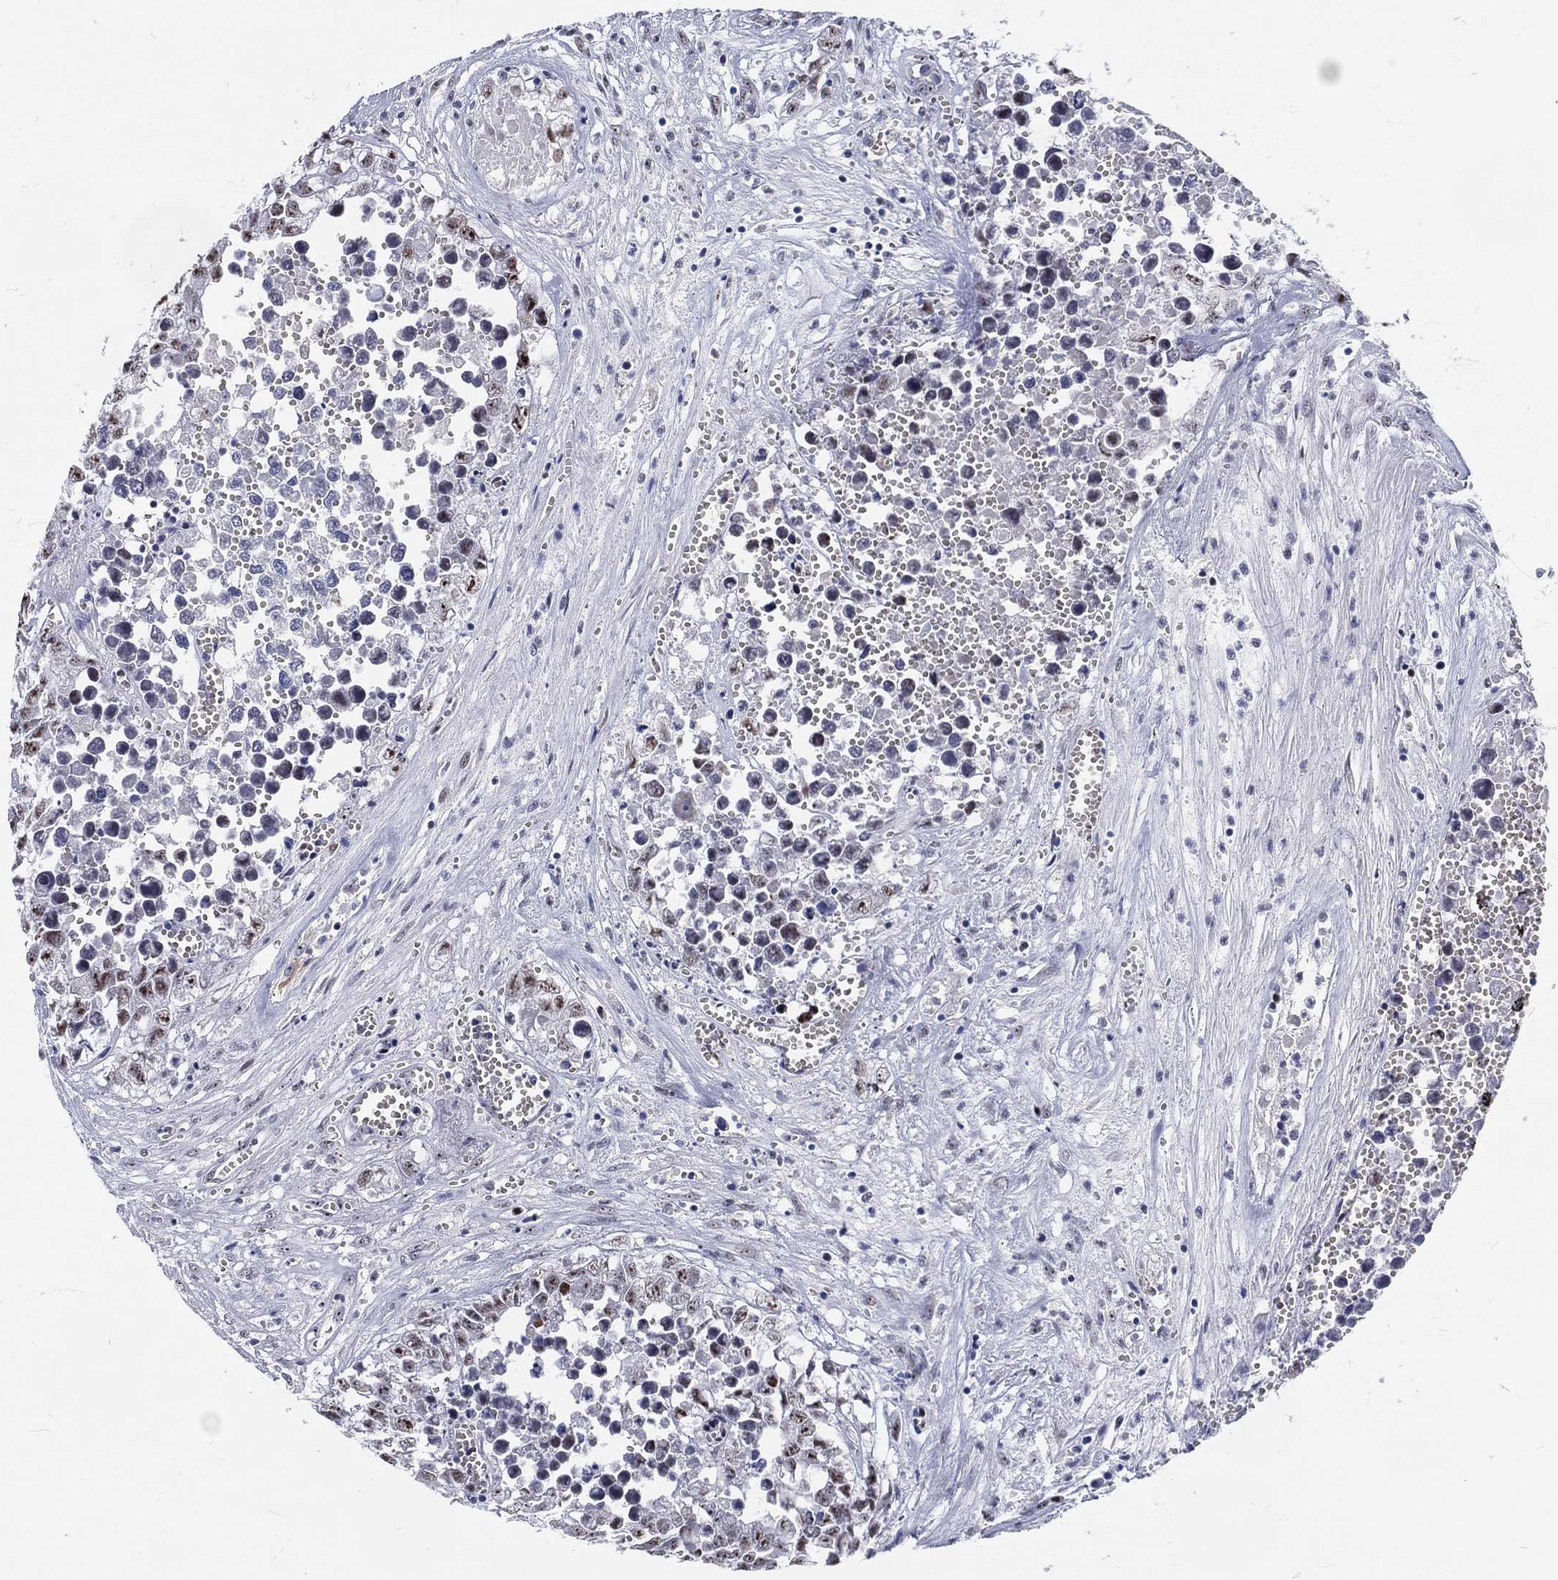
{"staining": {"intensity": "negative", "quantity": "none", "location": "none"}, "tissue": "testis cancer", "cell_type": "Tumor cells", "image_type": "cancer", "snomed": [{"axis": "morphology", "description": "Seminoma, NOS"}, {"axis": "morphology", "description": "Carcinoma, Embryonal, NOS"}, {"axis": "topography", "description": "Testis"}], "caption": "Immunohistochemical staining of testis cancer (seminoma) exhibits no significant expression in tumor cells.", "gene": "MAPK8IP1", "patient": {"sex": "male", "age": 22}}